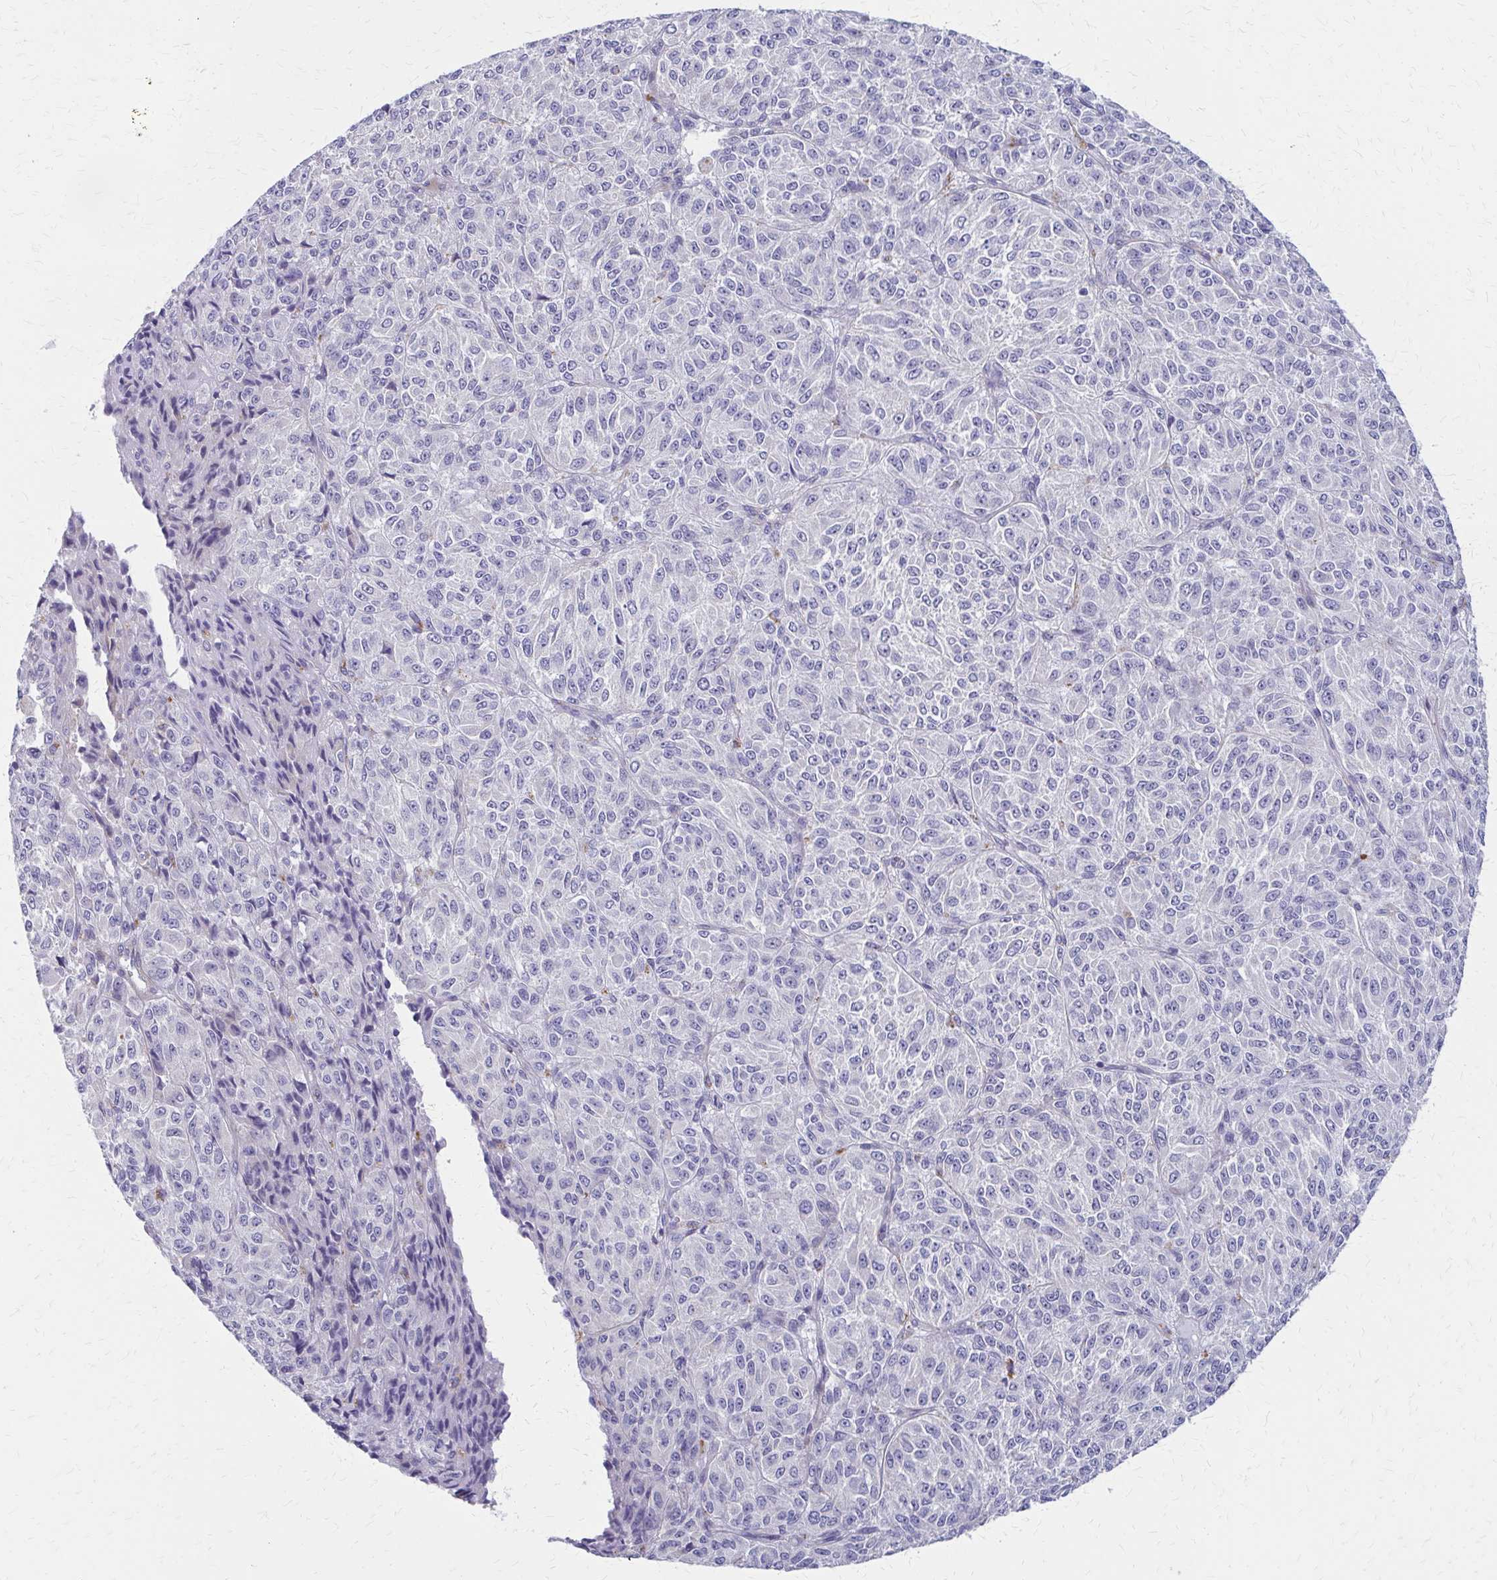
{"staining": {"intensity": "negative", "quantity": "none", "location": "none"}, "tissue": "melanoma", "cell_type": "Tumor cells", "image_type": "cancer", "snomed": [{"axis": "morphology", "description": "Malignant melanoma, Metastatic site"}, {"axis": "topography", "description": "Brain"}], "caption": "Image shows no significant protein positivity in tumor cells of malignant melanoma (metastatic site). (IHC, brightfield microscopy, high magnification).", "gene": "GLYATL2", "patient": {"sex": "female", "age": 56}}